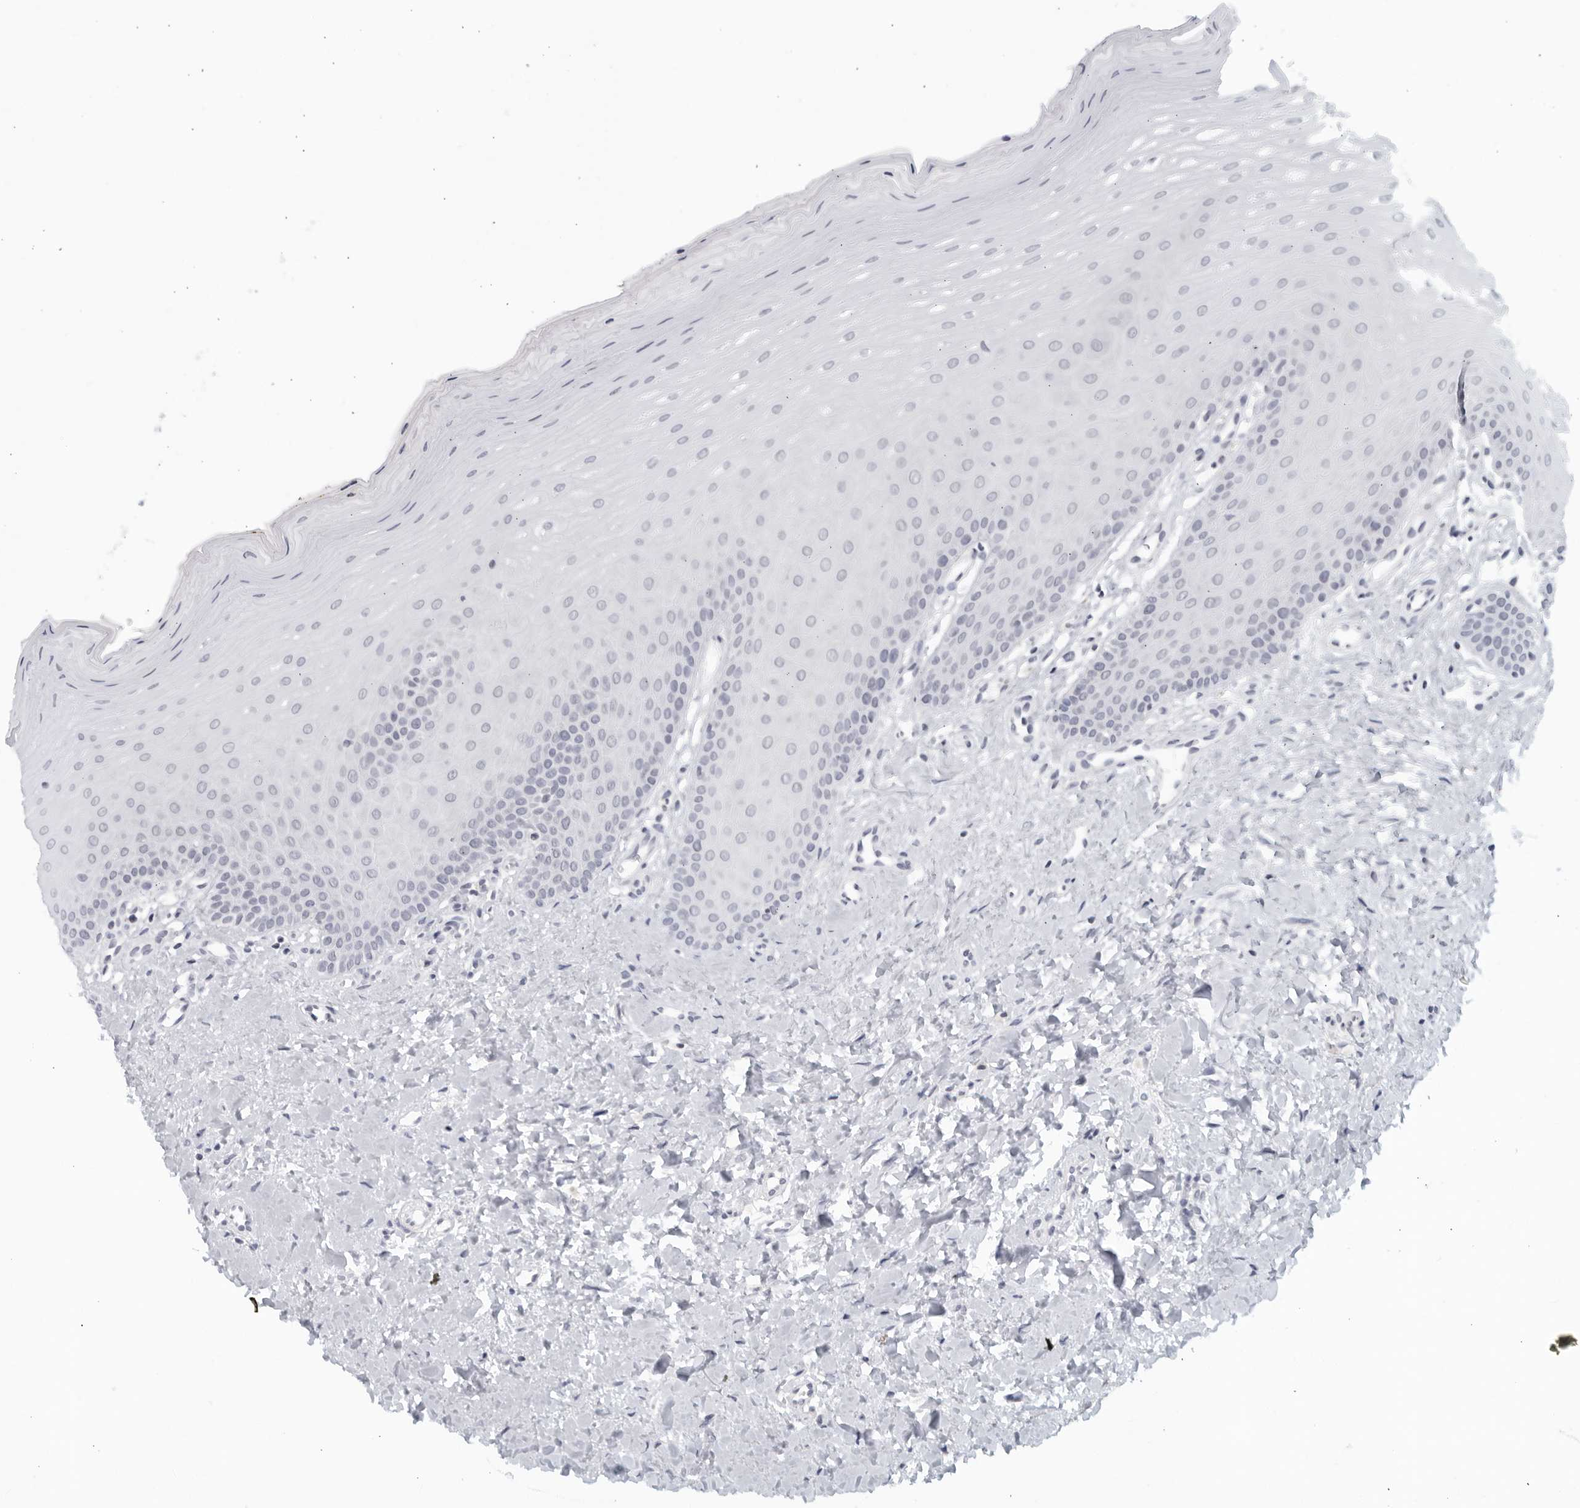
{"staining": {"intensity": "negative", "quantity": "none", "location": "none"}, "tissue": "oral mucosa", "cell_type": "Squamous epithelial cells", "image_type": "normal", "snomed": [{"axis": "morphology", "description": "Normal tissue, NOS"}, {"axis": "topography", "description": "Oral tissue"}], "caption": "Oral mucosa was stained to show a protein in brown. There is no significant staining in squamous epithelial cells. (DAB IHC visualized using brightfield microscopy, high magnification).", "gene": "KLK7", "patient": {"sex": "female", "age": 39}}